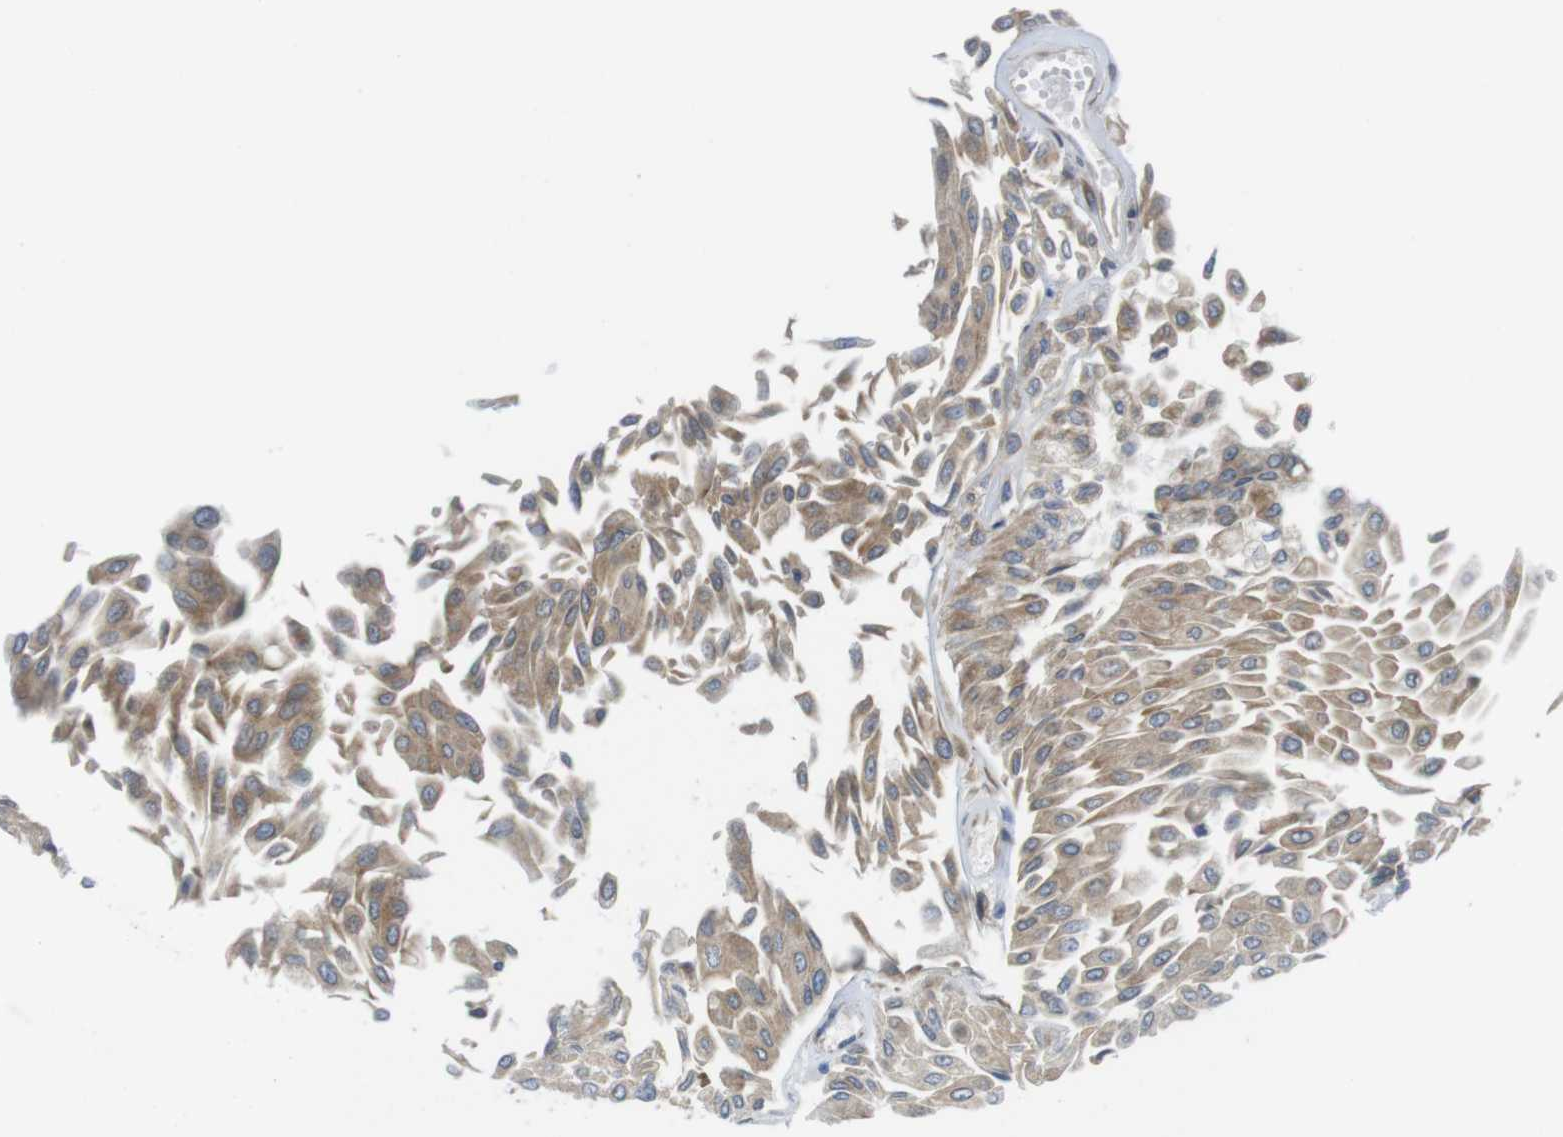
{"staining": {"intensity": "moderate", "quantity": ">75%", "location": "cytoplasmic/membranous"}, "tissue": "urothelial cancer", "cell_type": "Tumor cells", "image_type": "cancer", "snomed": [{"axis": "morphology", "description": "Urothelial carcinoma, Low grade"}, {"axis": "topography", "description": "Urinary bladder"}], "caption": "Brown immunohistochemical staining in human urothelial carcinoma (low-grade) reveals moderate cytoplasmic/membranous staining in approximately >75% of tumor cells. (brown staining indicates protein expression, while blue staining denotes nuclei).", "gene": "ERGIC3", "patient": {"sex": "male", "age": 67}}